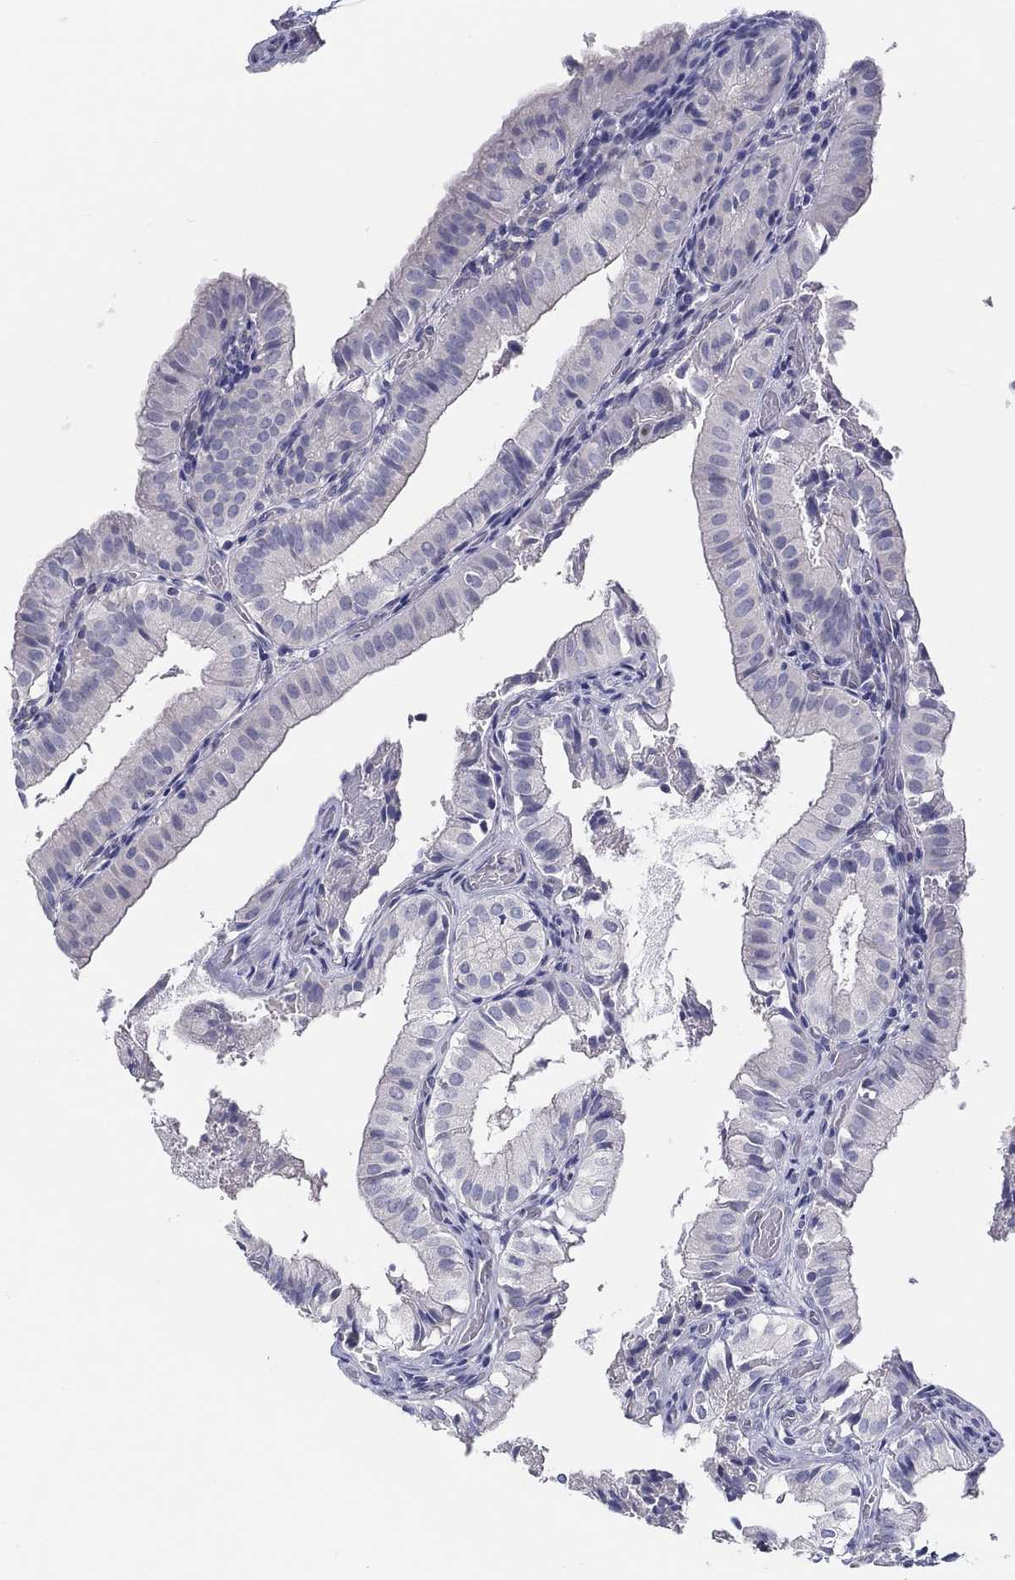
{"staining": {"intensity": "negative", "quantity": "none", "location": "none"}, "tissue": "gallbladder", "cell_type": "Glandular cells", "image_type": "normal", "snomed": [{"axis": "morphology", "description": "Normal tissue, NOS"}, {"axis": "topography", "description": "Gallbladder"}], "caption": "Normal gallbladder was stained to show a protein in brown. There is no significant staining in glandular cells.", "gene": "CRYGD", "patient": {"sex": "female", "age": 47}}